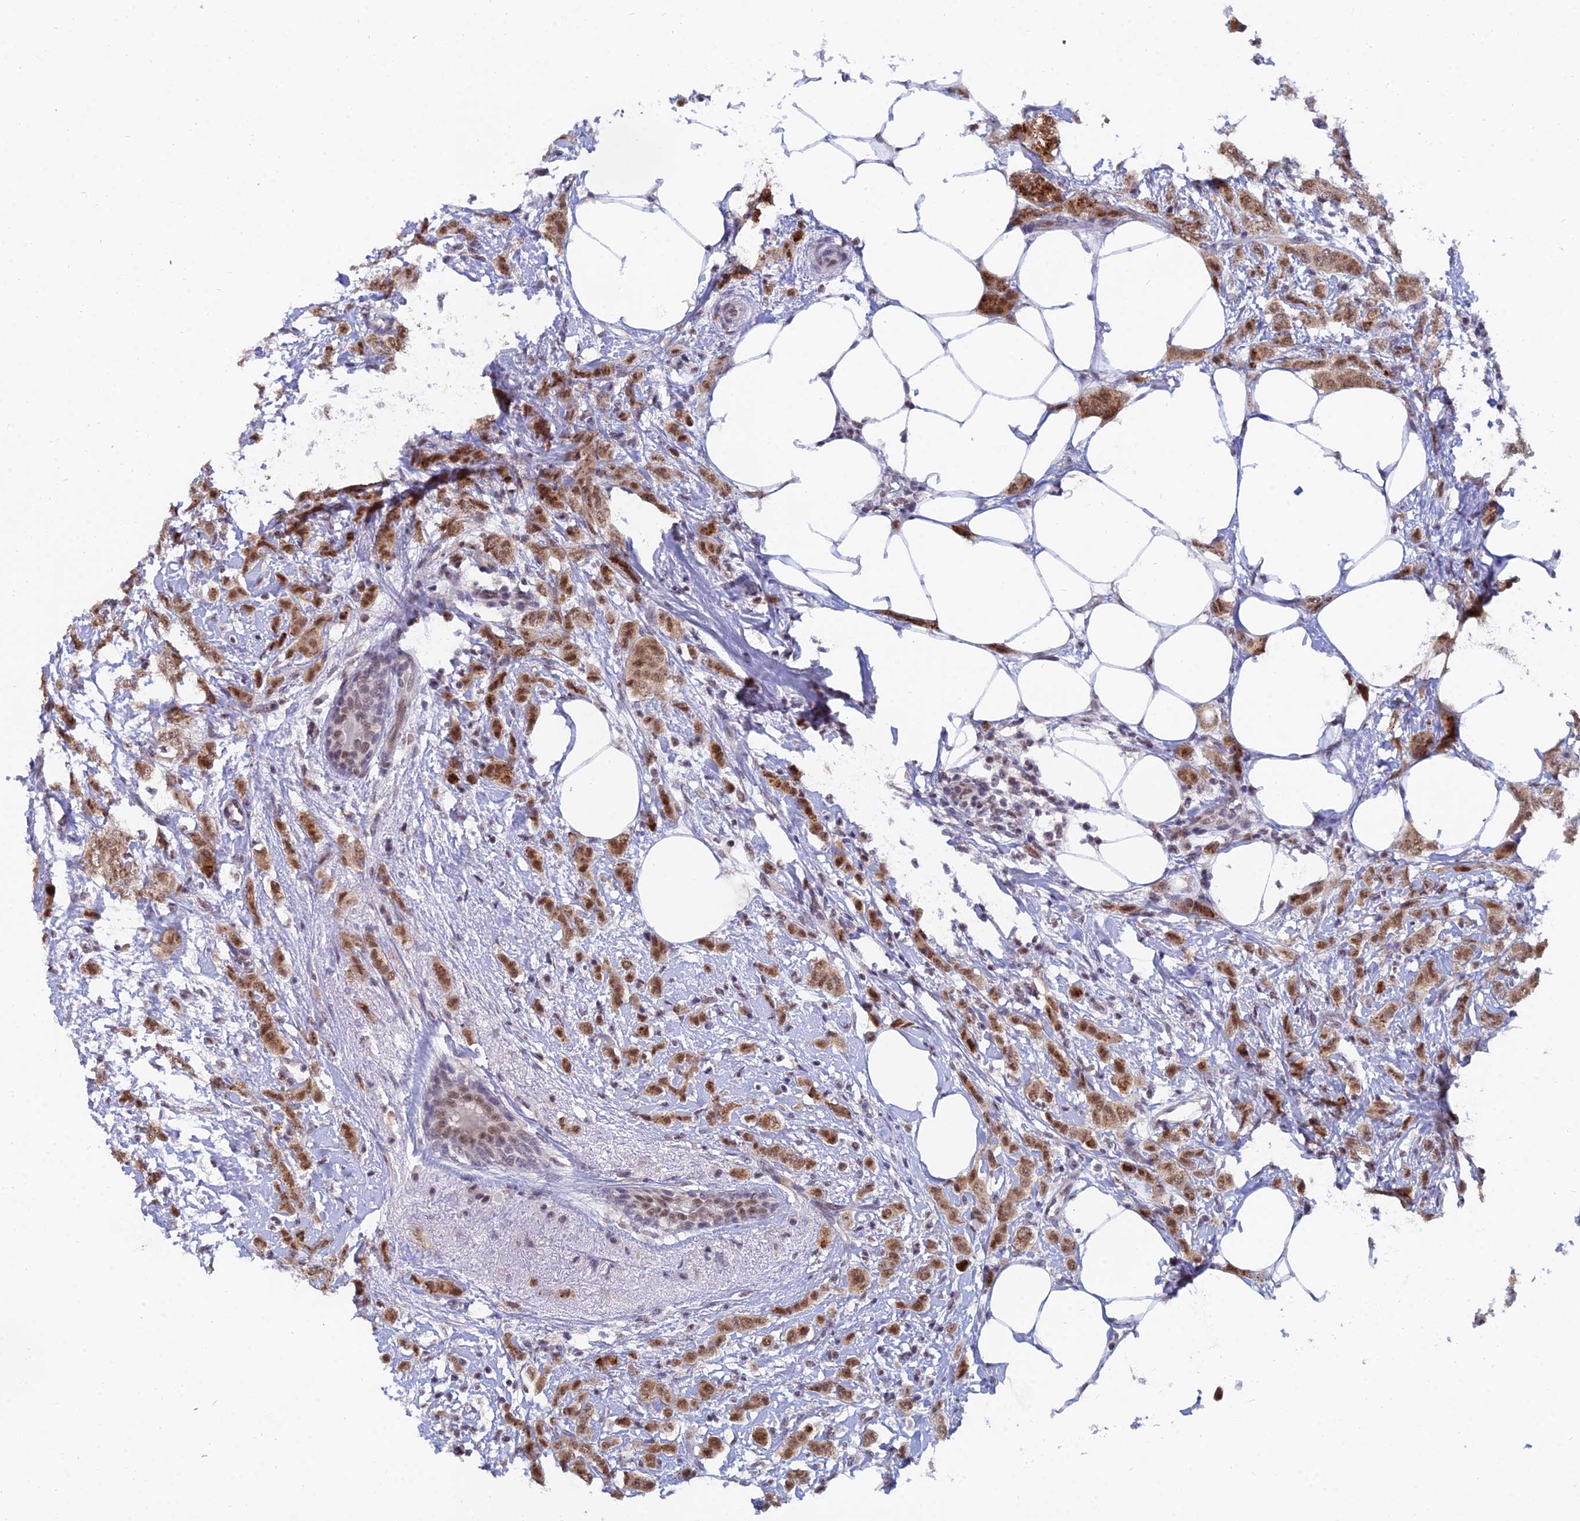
{"staining": {"intensity": "moderate", "quantity": ">75%", "location": "cytoplasmic/membranous,nuclear"}, "tissue": "breast cancer", "cell_type": "Tumor cells", "image_type": "cancer", "snomed": [{"axis": "morphology", "description": "Duct carcinoma"}, {"axis": "topography", "description": "Breast"}], "caption": "High-magnification brightfield microscopy of breast cancer (infiltrating ductal carcinoma) stained with DAB (brown) and counterstained with hematoxylin (blue). tumor cells exhibit moderate cytoplasmic/membranous and nuclear staining is present in approximately>75% of cells.", "gene": "THOC3", "patient": {"sex": "female", "age": 72}}